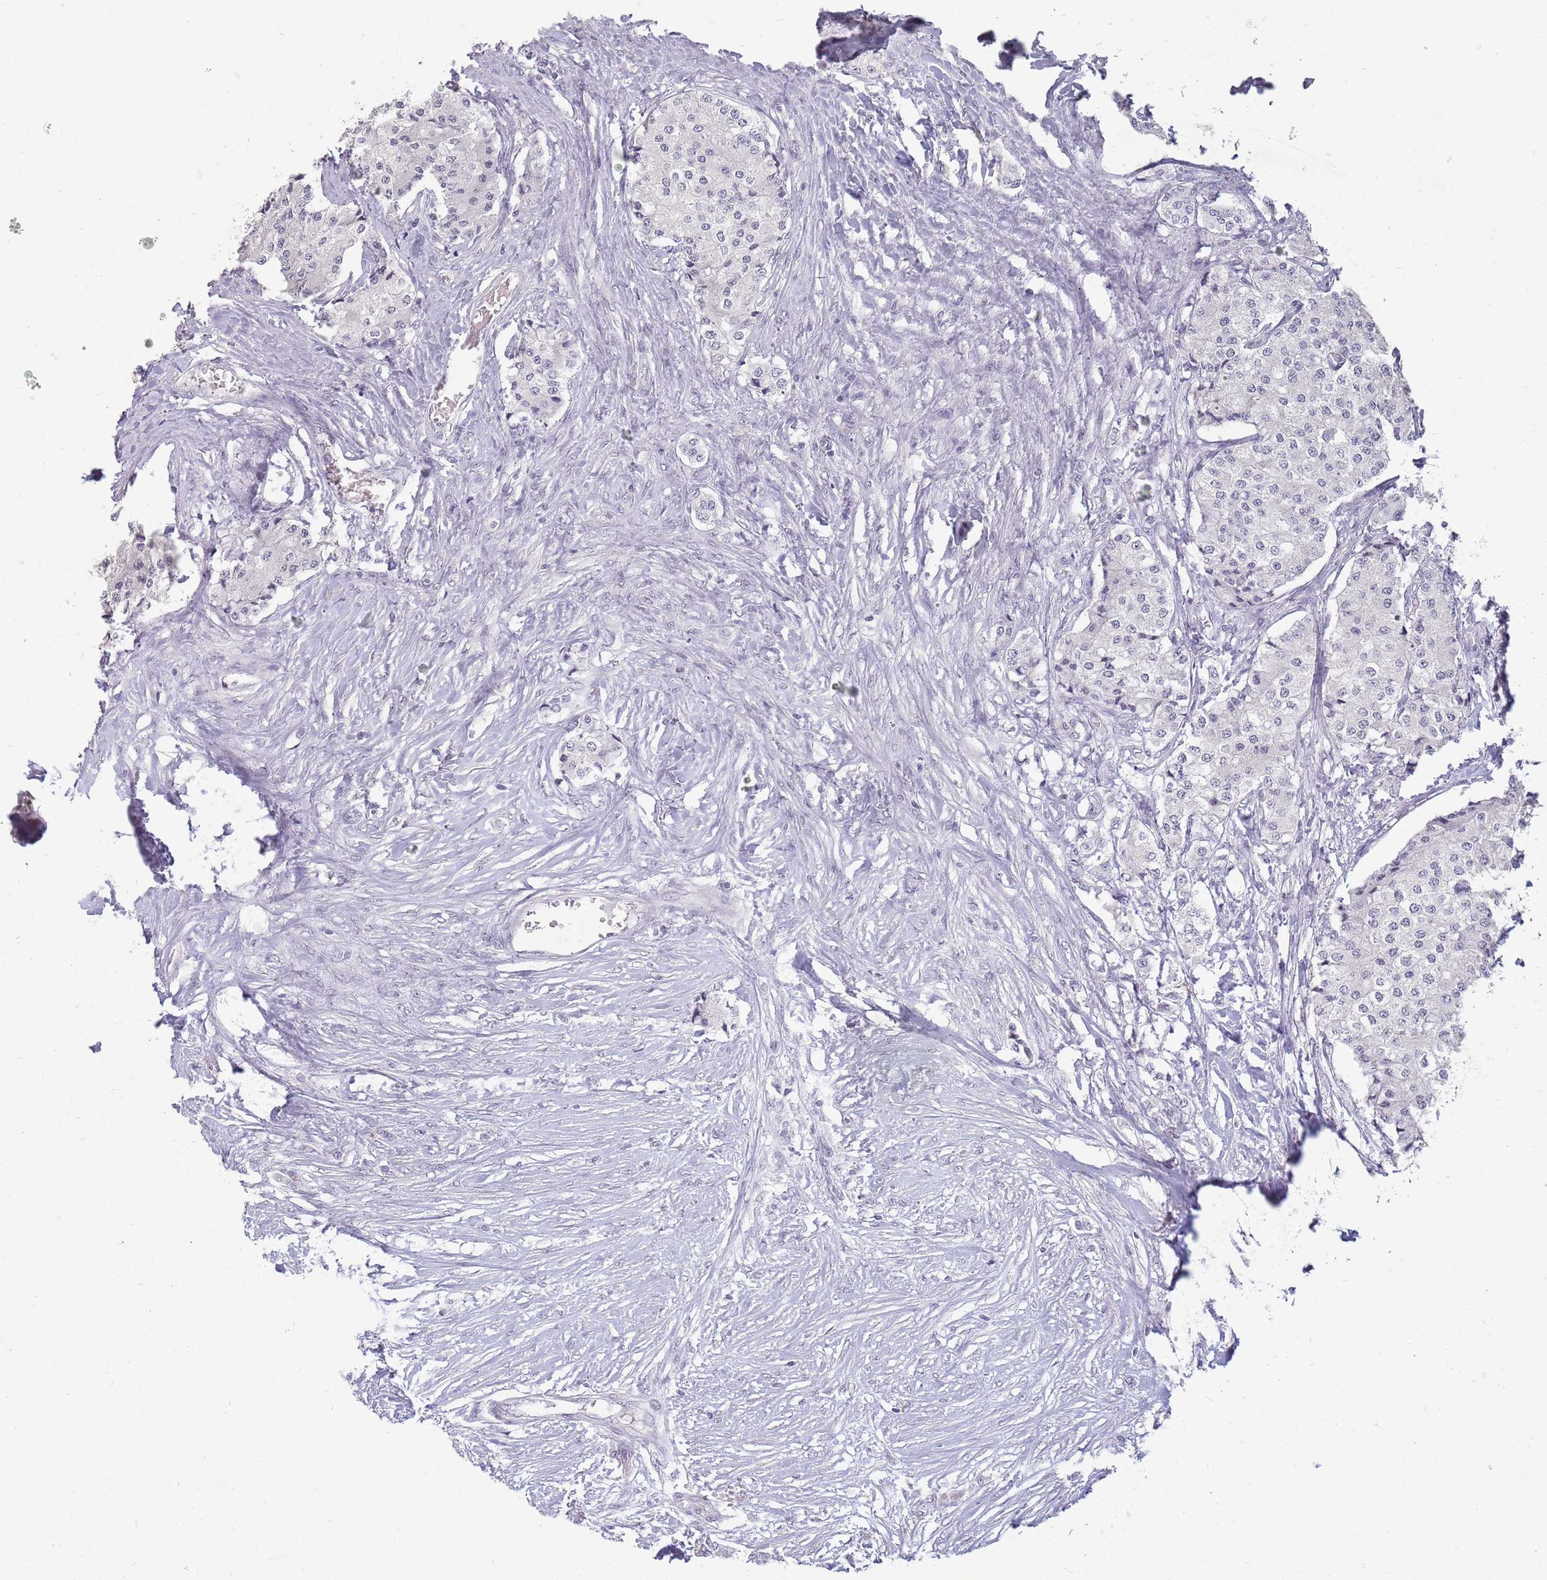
{"staining": {"intensity": "negative", "quantity": "none", "location": "none"}, "tissue": "carcinoid", "cell_type": "Tumor cells", "image_type": "cancer", "snomed": [{"axis": "morphology", "description": "Carcinoid, malignant, NOS"}, {"axis": "topography", "description": "Colon"}], "caption": "This is an IHC histopathology image of carcinoid (malignant). There is no positivity in tumor cells.", "gene": "ZNF574", "patient": {"sex": "female", "age": 52}}